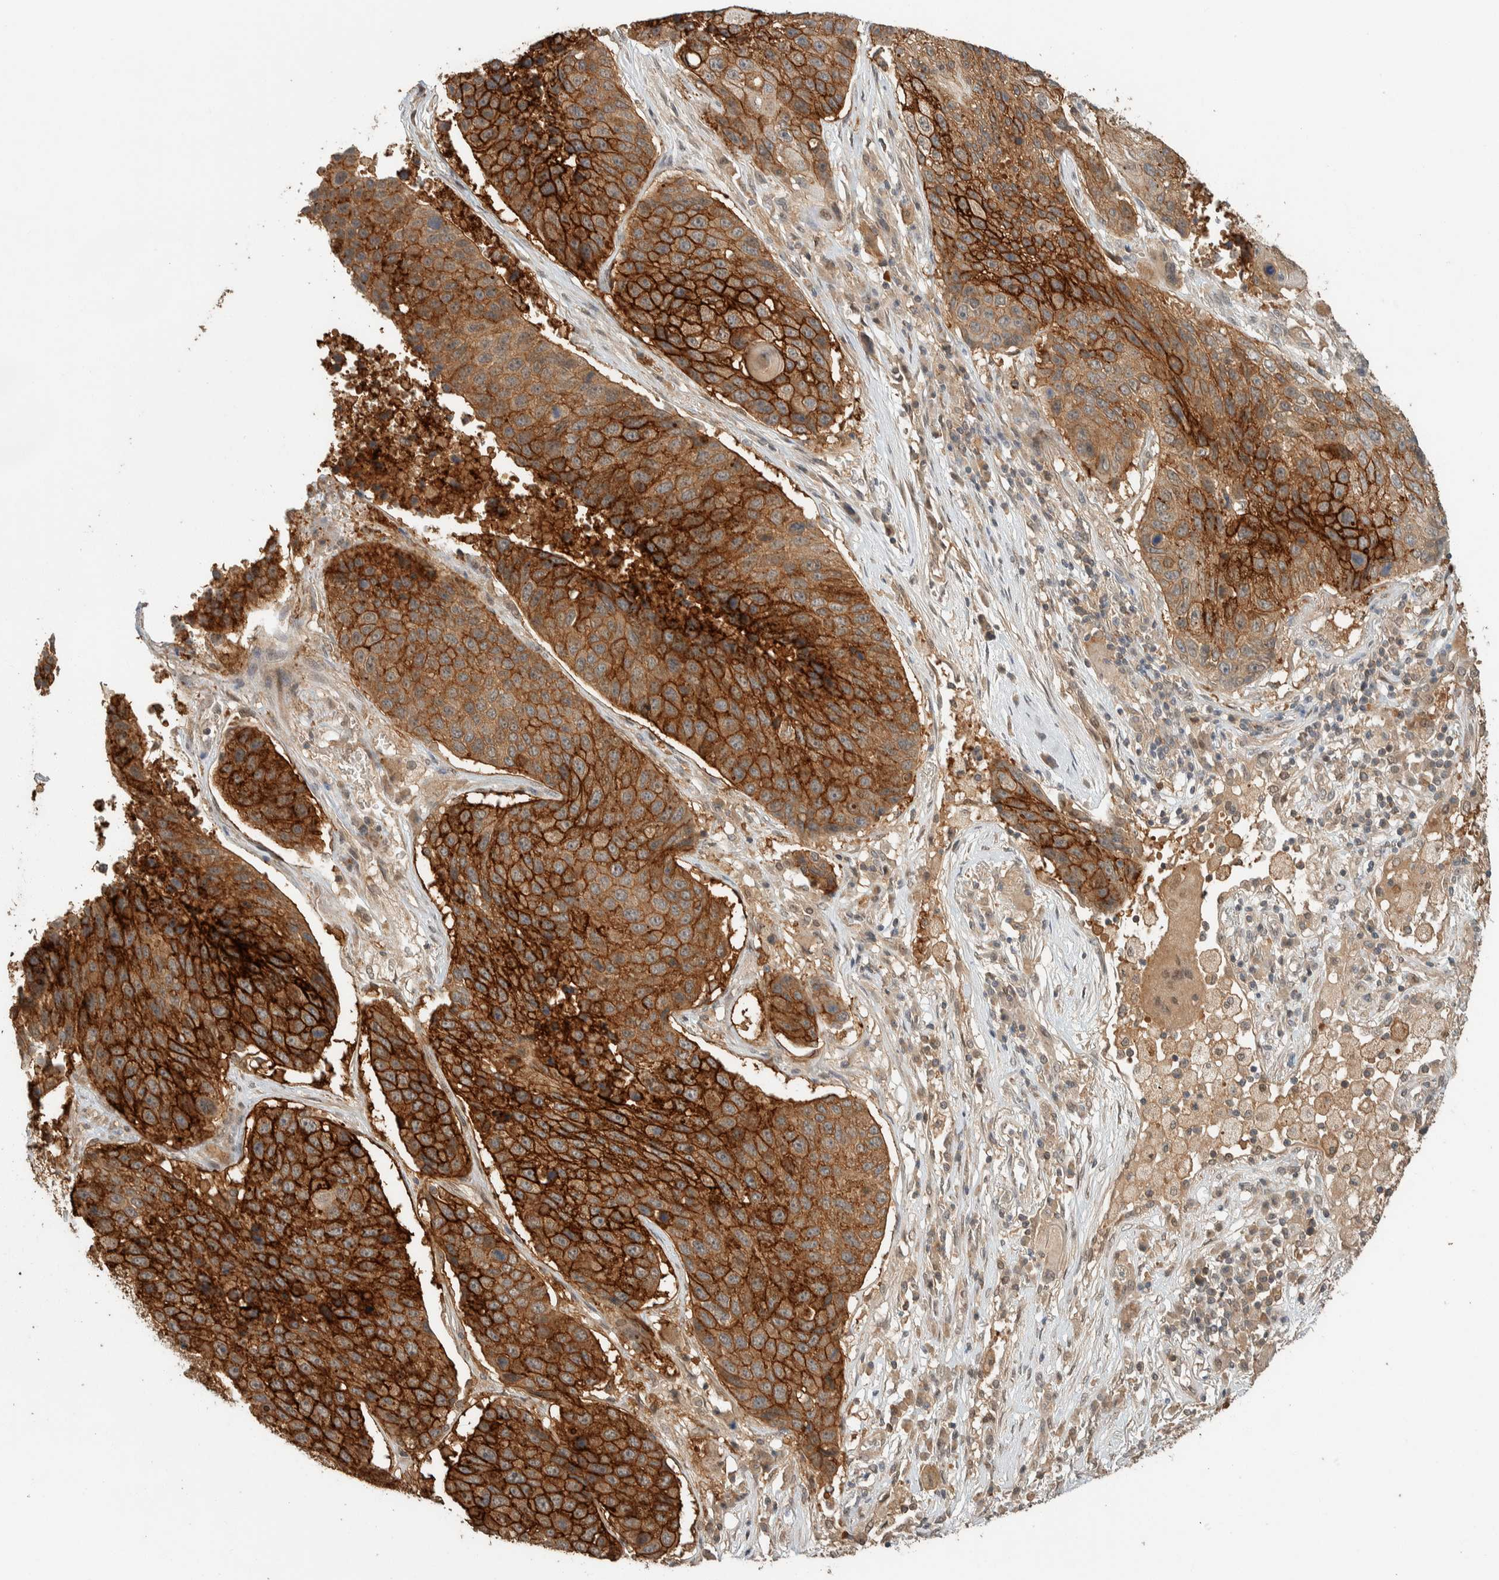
{"staining": {"intensity": "strong", "quantity": ">75%", "location": "cytoplasmic/membranous"}, "tissue": "lung cancer", "cell_type": "Tumor cells", "image_type": "cancer", "snomed": [{"axis": "morphology", "description": "Squamous cell carcinoma, NOS"}, {"axis": "topography", "description": "Lung"}], "caption": "About >75% of tumor cells in squamous cell carcinoma (lung) exhibit strong cytoplasmic/membranous protein staining as visualized by brown immunohistochemical staining.", "gene": "ZNF567", "patient": {"sex": "male", "age": 61}}